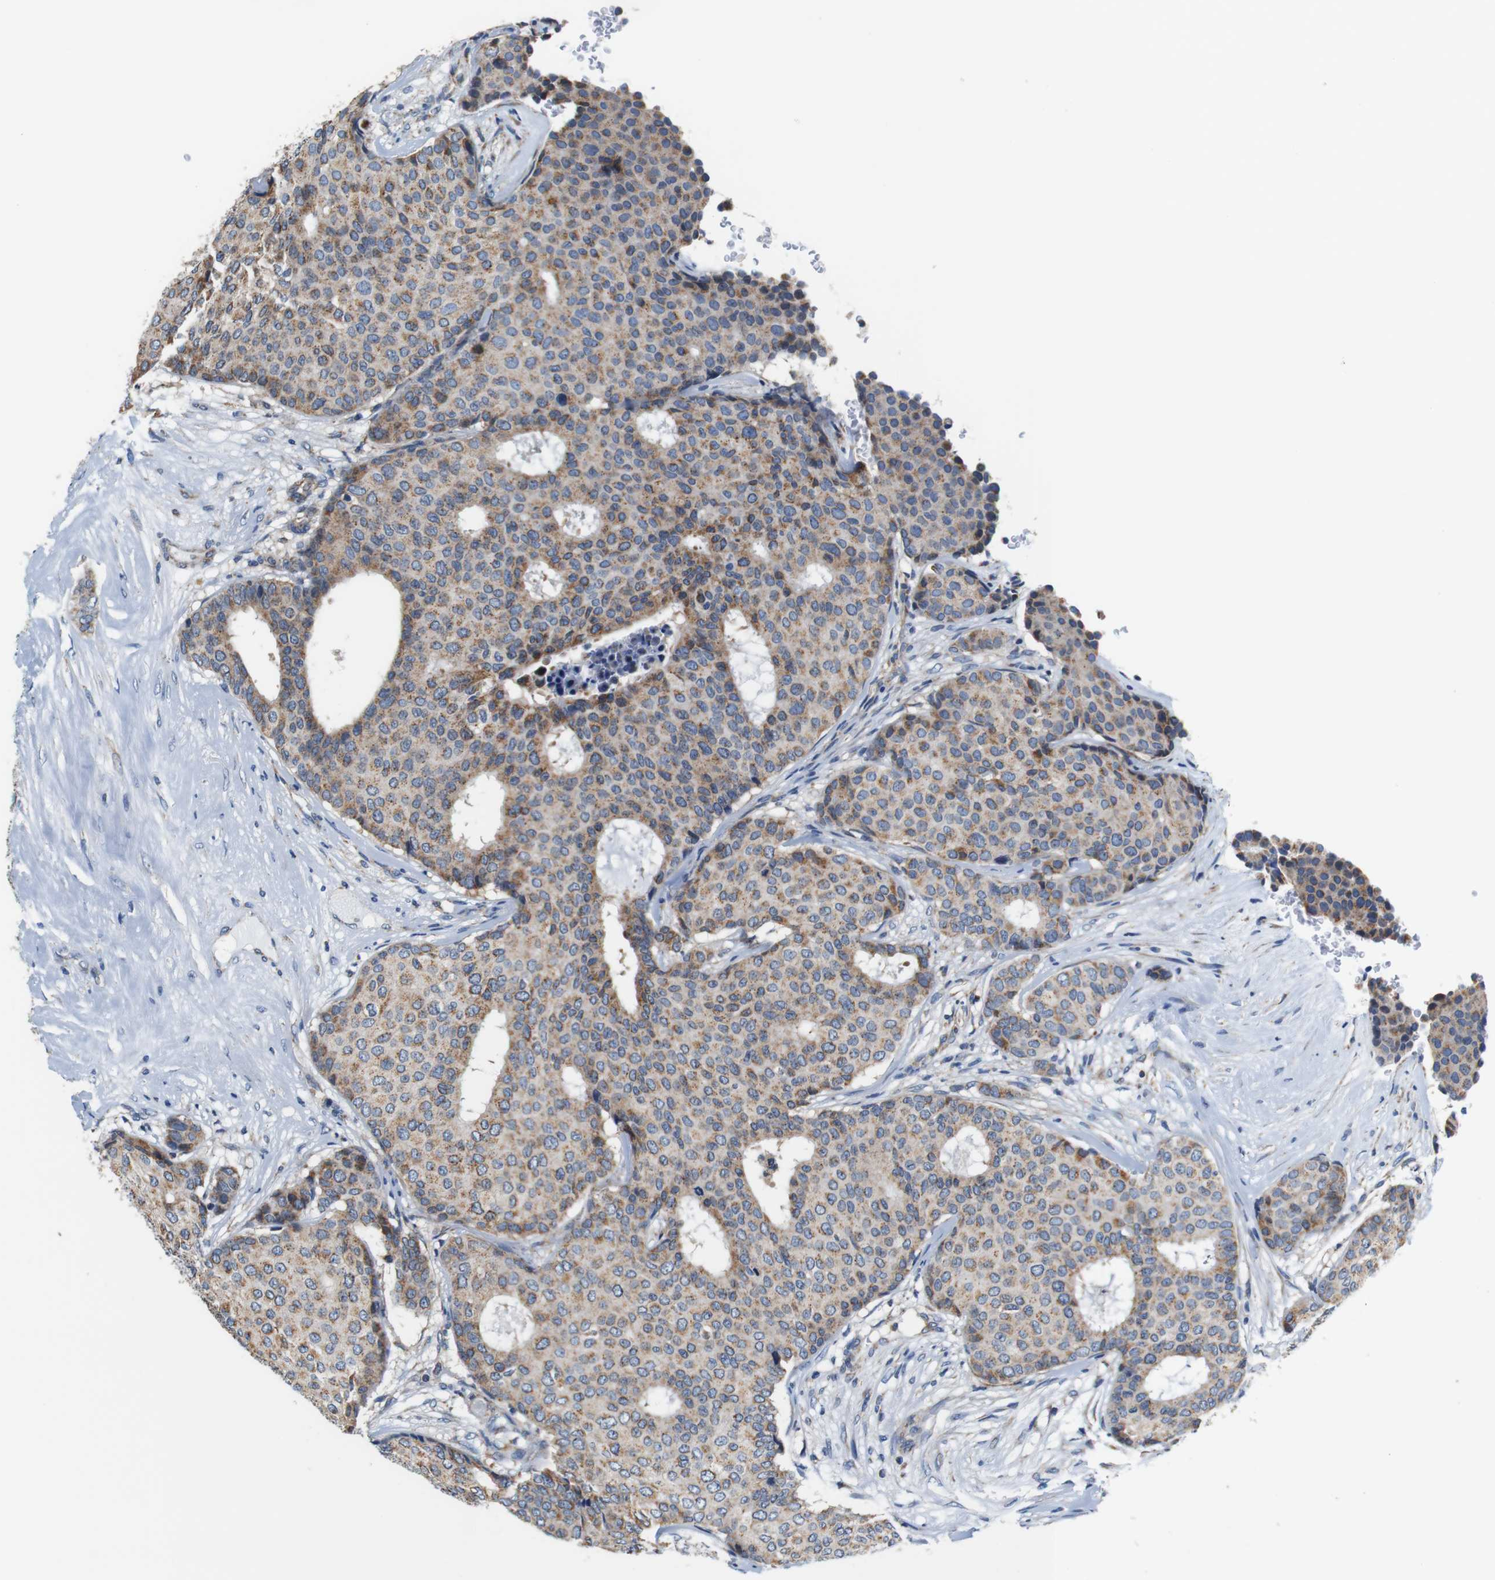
{"staining": {"intensity": "moderate", "quantity": ">75%", "location": "cytoplasmic/membranous"}, "tissue": "breast cancer", "cell_type": "Tumor cells", "image_type": "cancer", "snomed": [{"axis": "morphology", "description": "Duct carcinoma"}, {"axis": "topography", "description": "Breast"}], "caption": "Breast infiltrating ductal carcinoma stained for a protein (brown) shows moderate cytoplasmic/membranous positive expression in approximately >75% of tumor cells.", "gene": "LRP4", "patient": {"sex": "female", "age": 75}}